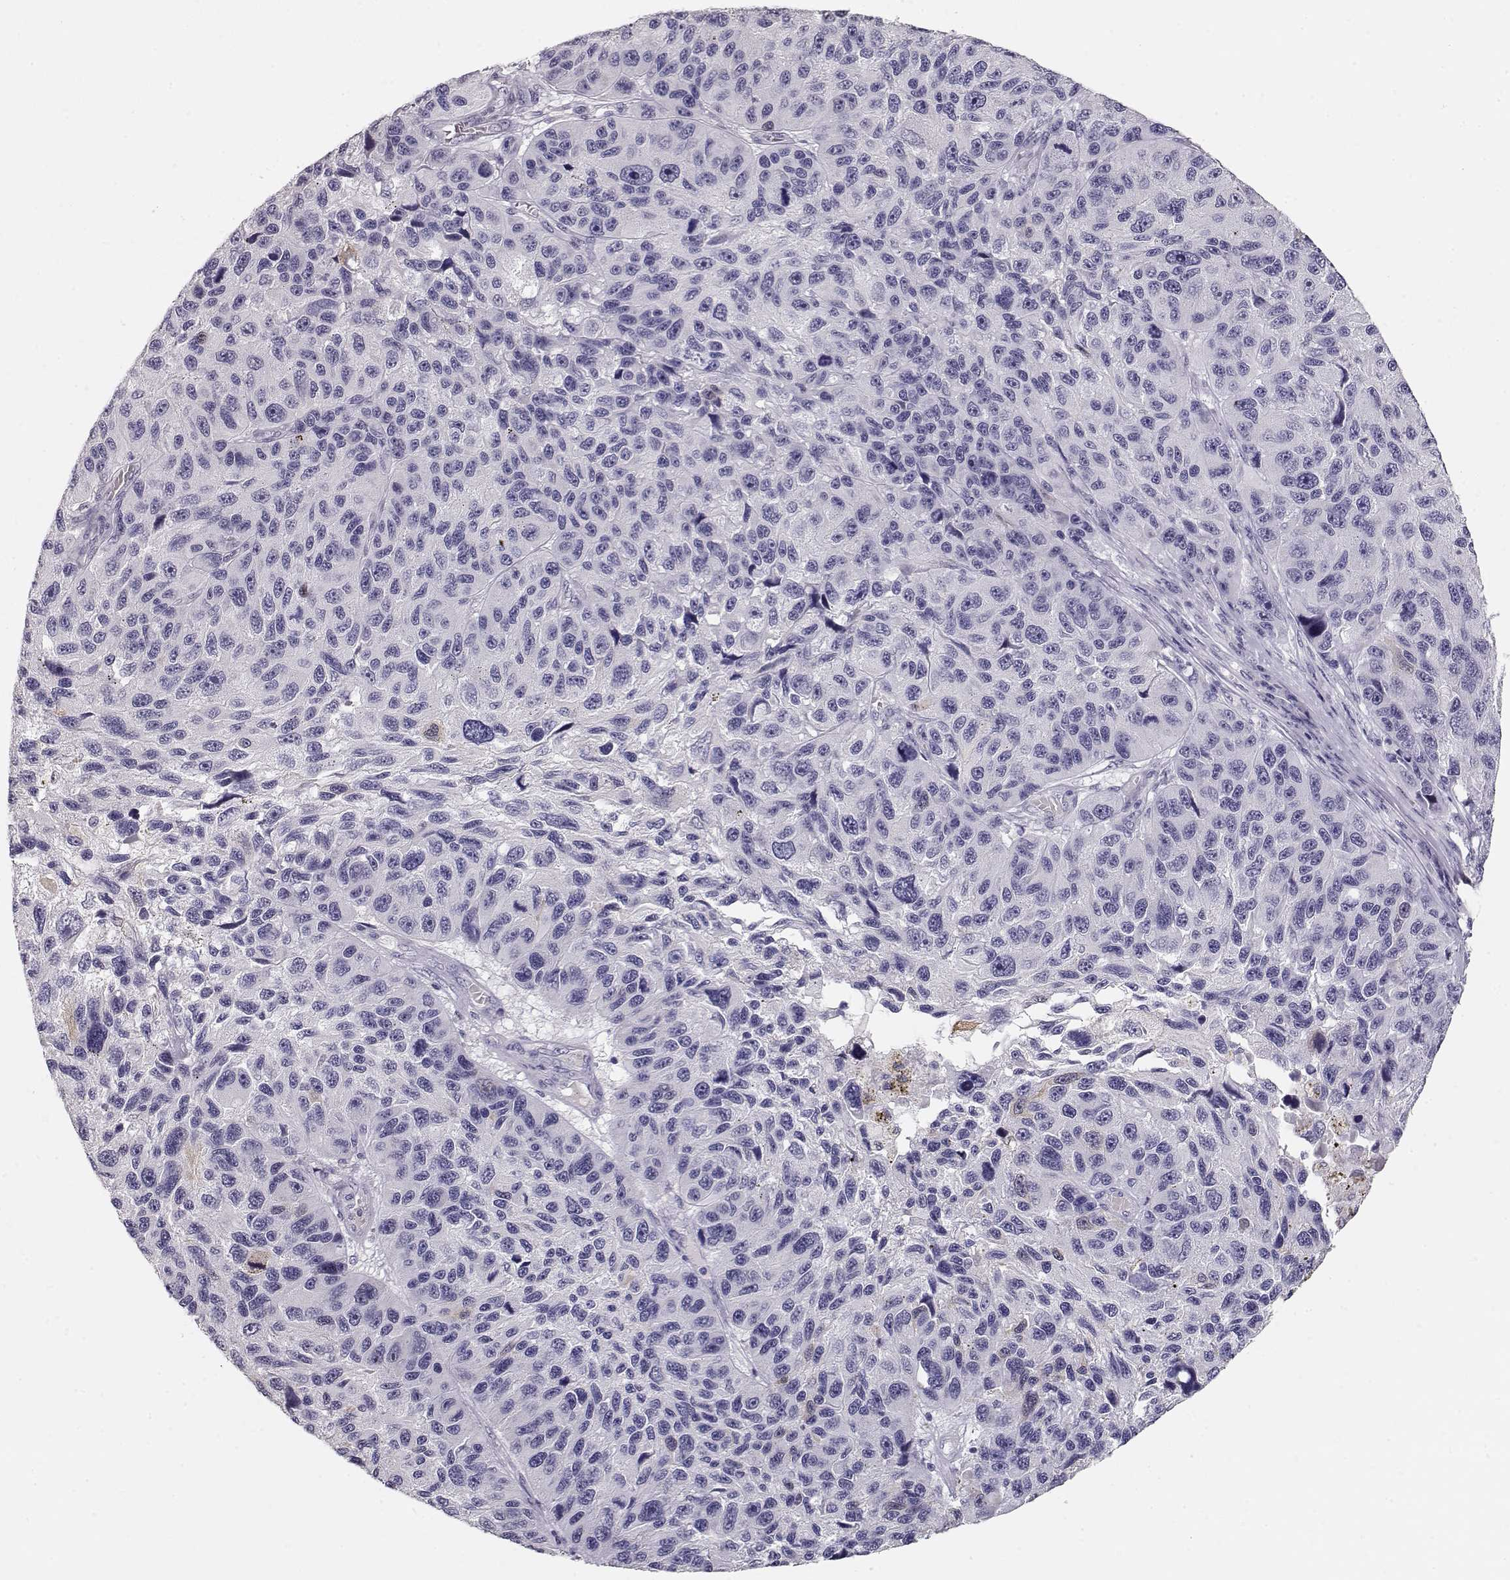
{"staining": {"intensity": "weak", "quantity": "<25%", "location": "cytoplasmic/membranous"}, "tissue": "melanoma", "cell_type": "Tumor cells", "image_type": "cancer", "snomed": [{"axis": "morphology", "description": "Malignant melanoma, NOS"}, {"axis": "topography", "description": "Skin"}], "caption": "Human malignant melanoma stained for a protein using IHC demonstrates no staining in tumor cells.", "gene": "MAGEC1", "patient": {"sex": "male", "age": 53}}